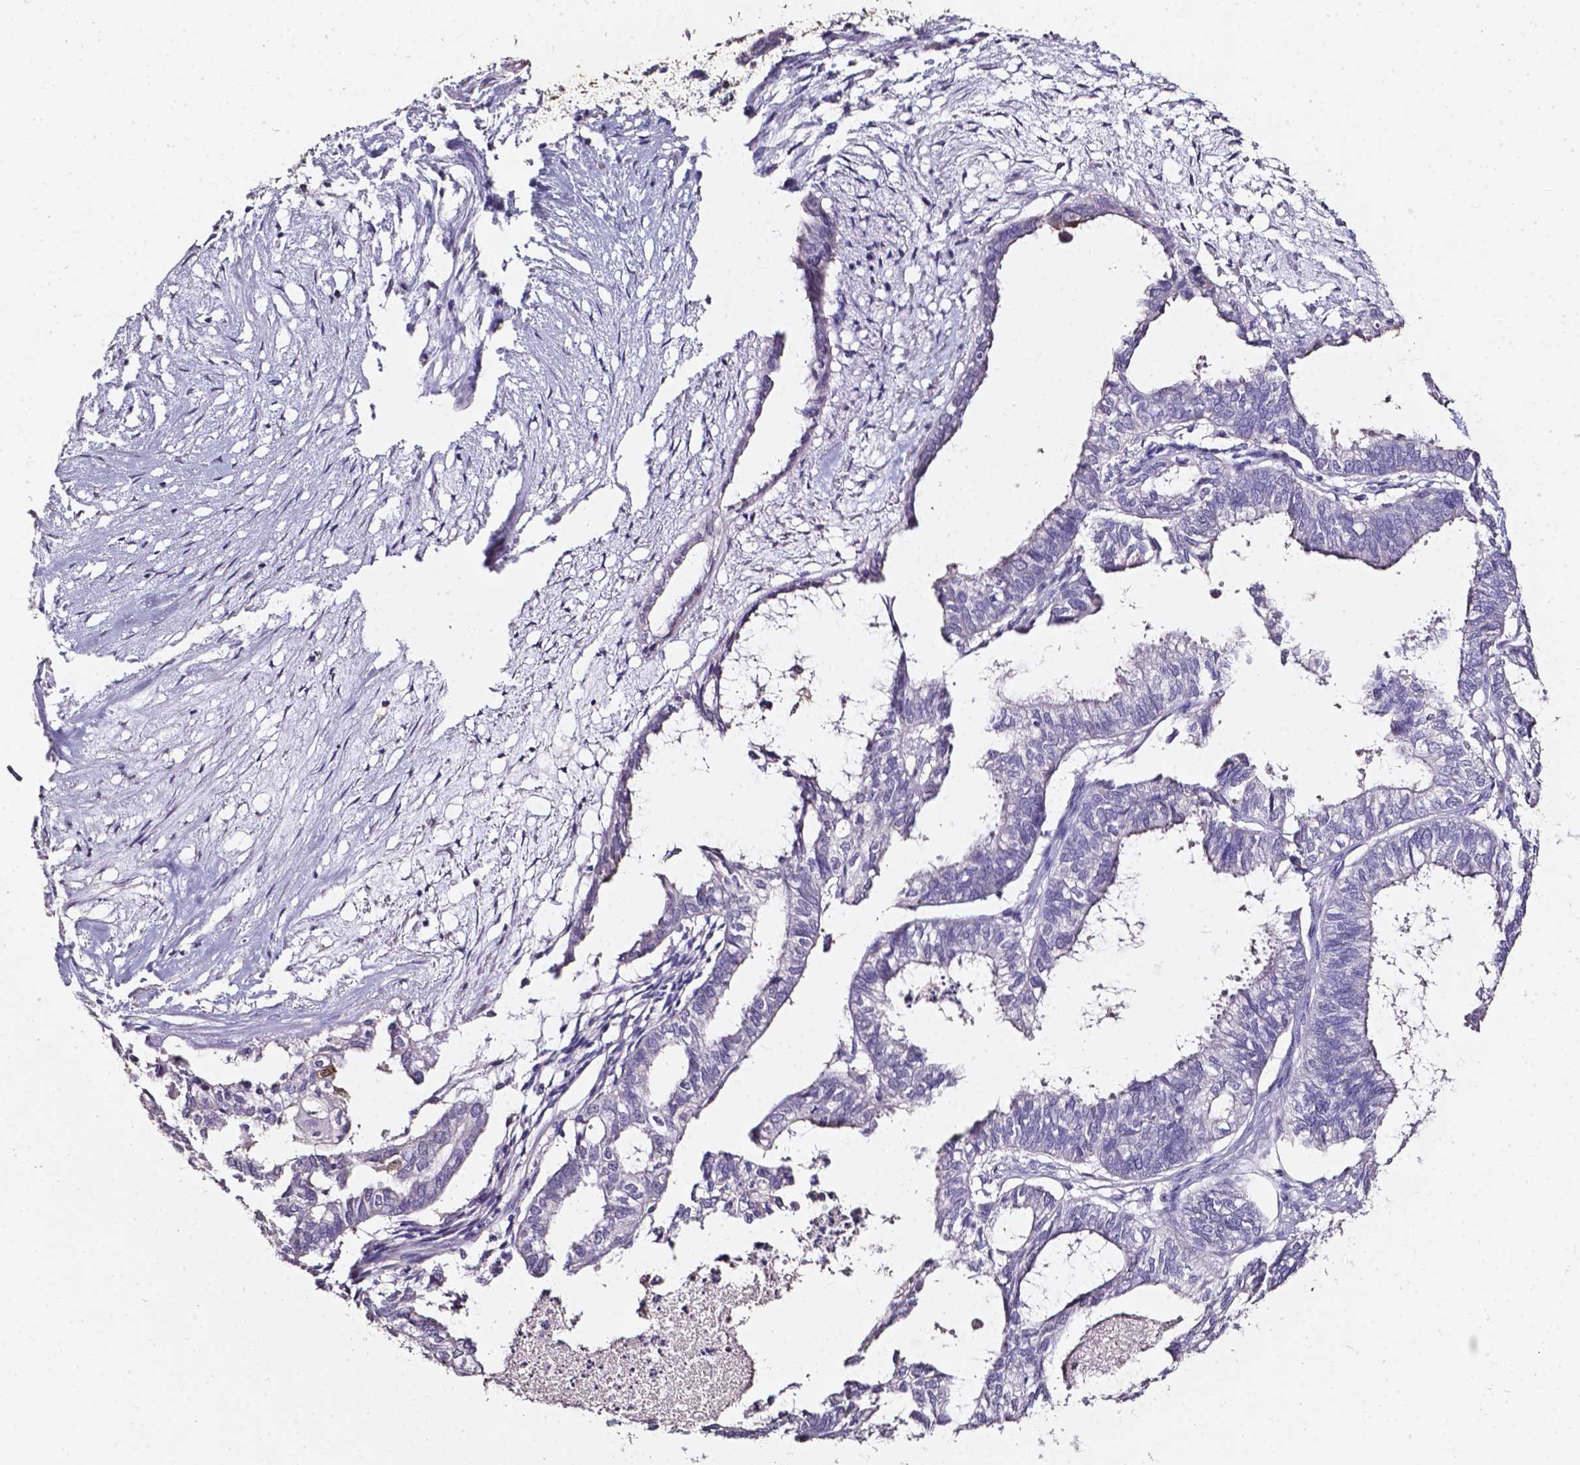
{"staining": {"intensity": "negative", "quantity": "none", "location": "none"}, "tissue": "ovarian cancer", "cell_type": "Tumor cells", "image_type": "cancer", "snomed": [{"axis": "morphology", "description": "Carcinoma, endometroid"}, {"axis": "topography", "description": "Ovary"}], "caption": "High power microscopy histopathology image of an IHC histopathology image of ovarian endometroid carcinoma, revealing no significant expression in tumor cells. (DAB (3,3'-diaminobenzidine) immunohistochemistry with hematoxylin counter stain).", "gene": "AKR1B10", "patient": {"sex": "female", "age": 64}}